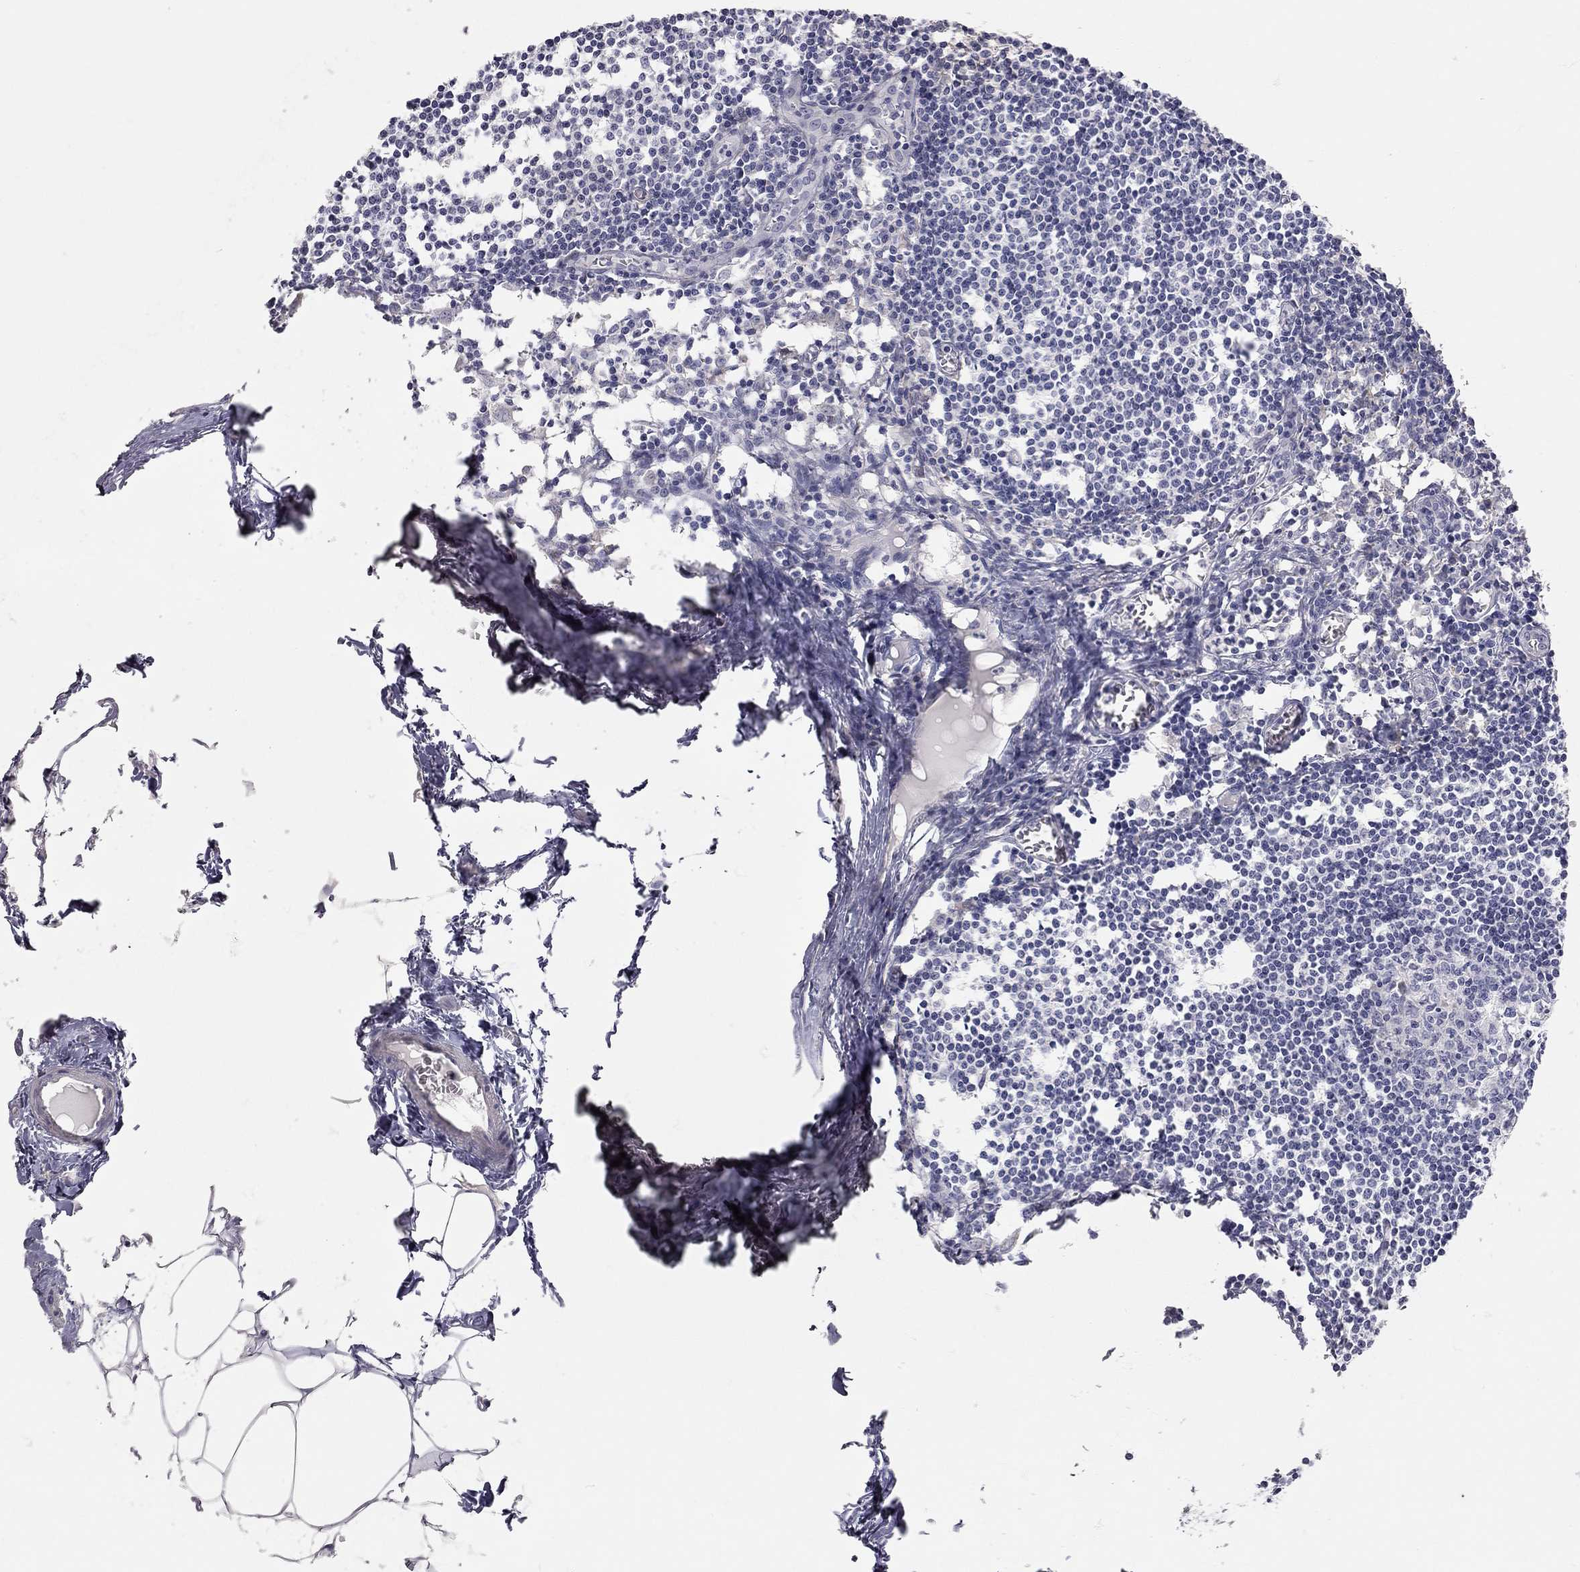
{"staining": {"intensity": "negative", "quantity": "none", "location": "none"}, "tissue": "lymph node", "cell_type": "Germinal center cells", "image_type": "normal", "snomed": [{"axis": "morphology", "description": "Normal tissue, NOS"}, {"axis": "topography", "description": "Lymph node"}], "caption": "There is no significant expression in germinal center cells of lymph node. (DAB IHC with hematoxylin counter stain).", "gene": "XAGE2", "patient": {"sex": "male", "age": 59}}